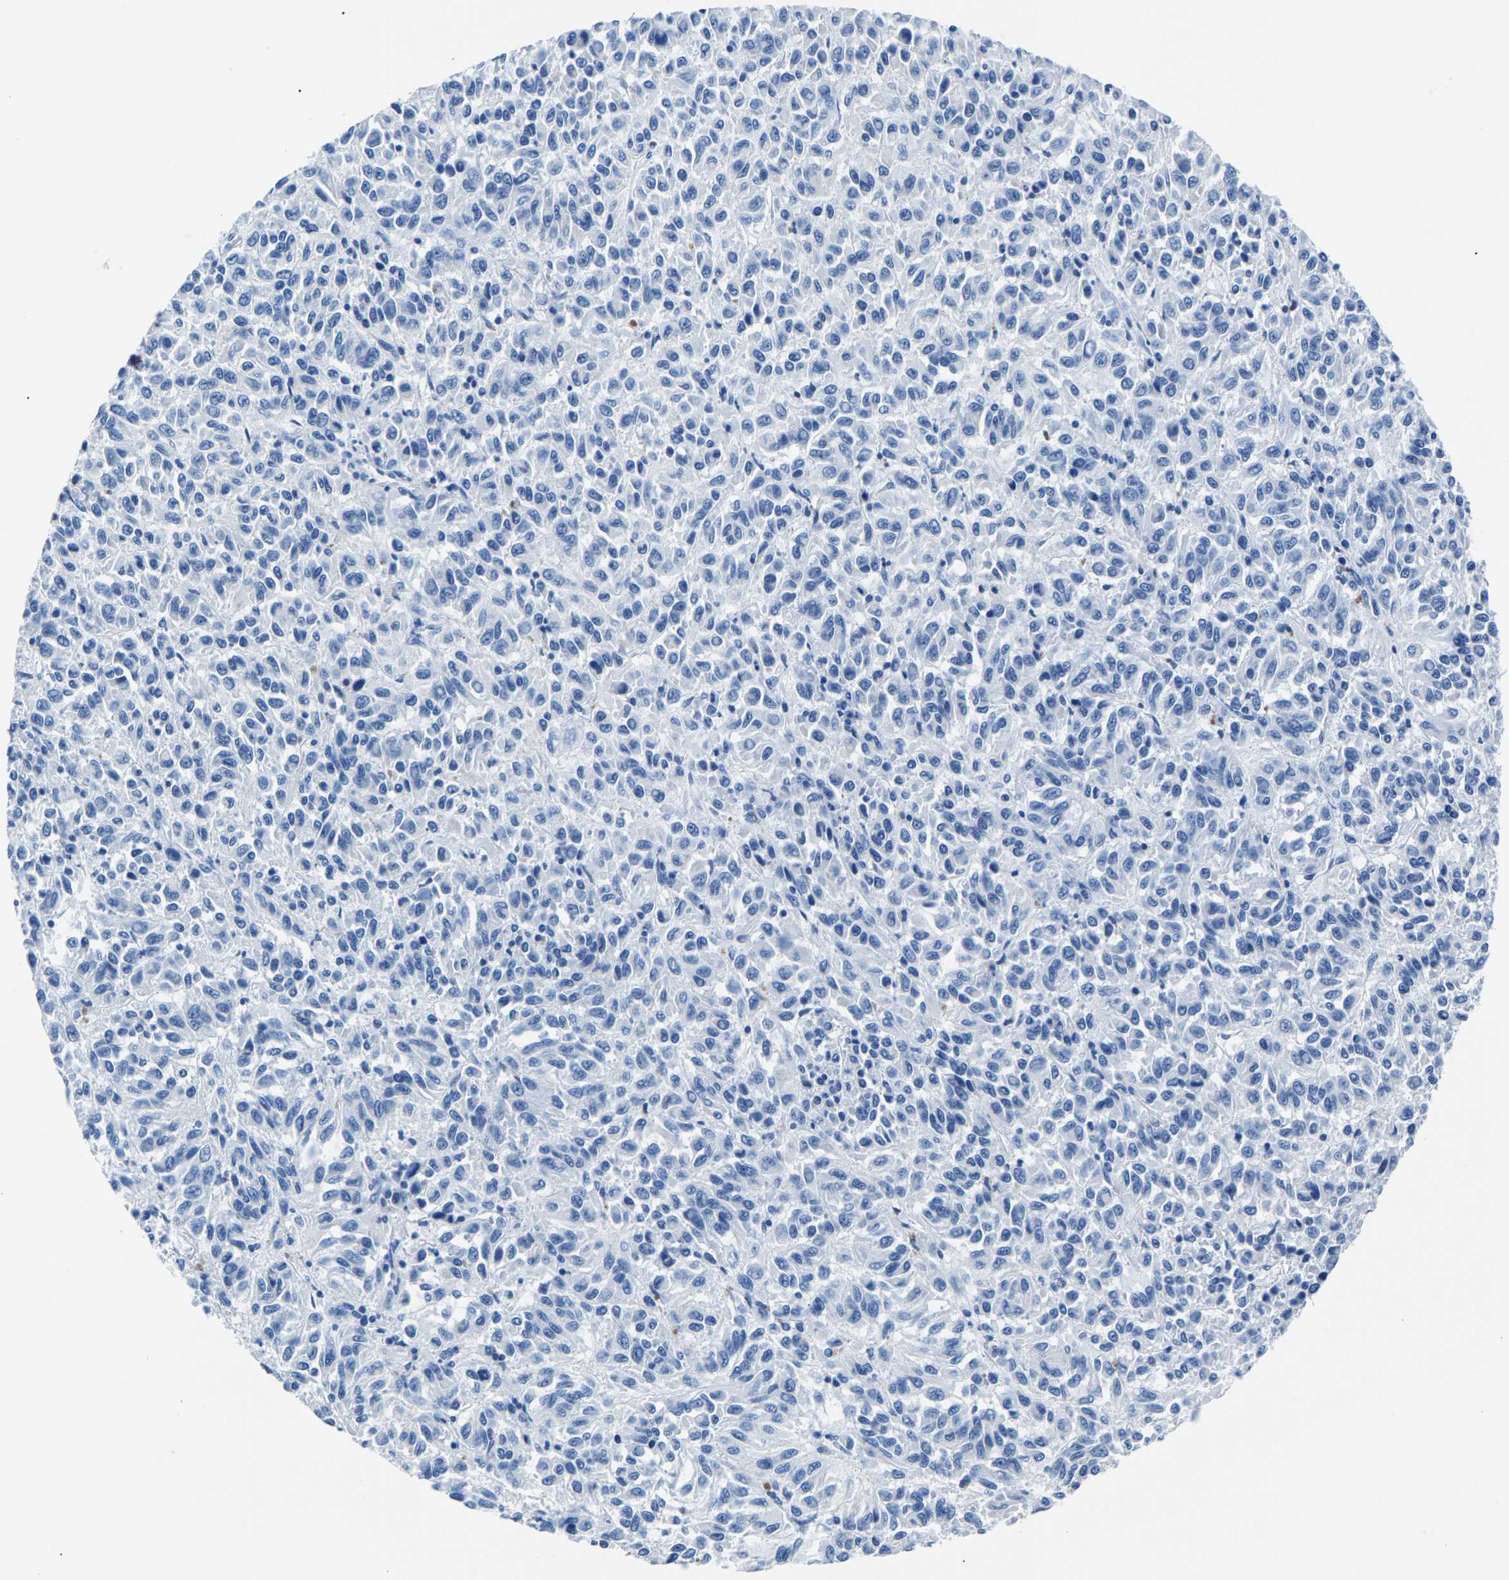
{"staining": {"intensity": "negative", "quantity": "none", "location": "none"}, "tissue": "melanoma", "cell_type": "Tumor cells", "image_type": "cancer", "snomed": [{"axis": "morphology", "description": "Malignant melanoma, Metastatic site"}, {"axis": "topography", "description": "Lung"}], "caption": "The immunohistochemistry (IHC) micrograph has no significant positivity in tumor cells of melanoma tissue.", "gene": "CPS1", "patient": {"sex": "male", "age": 64}}